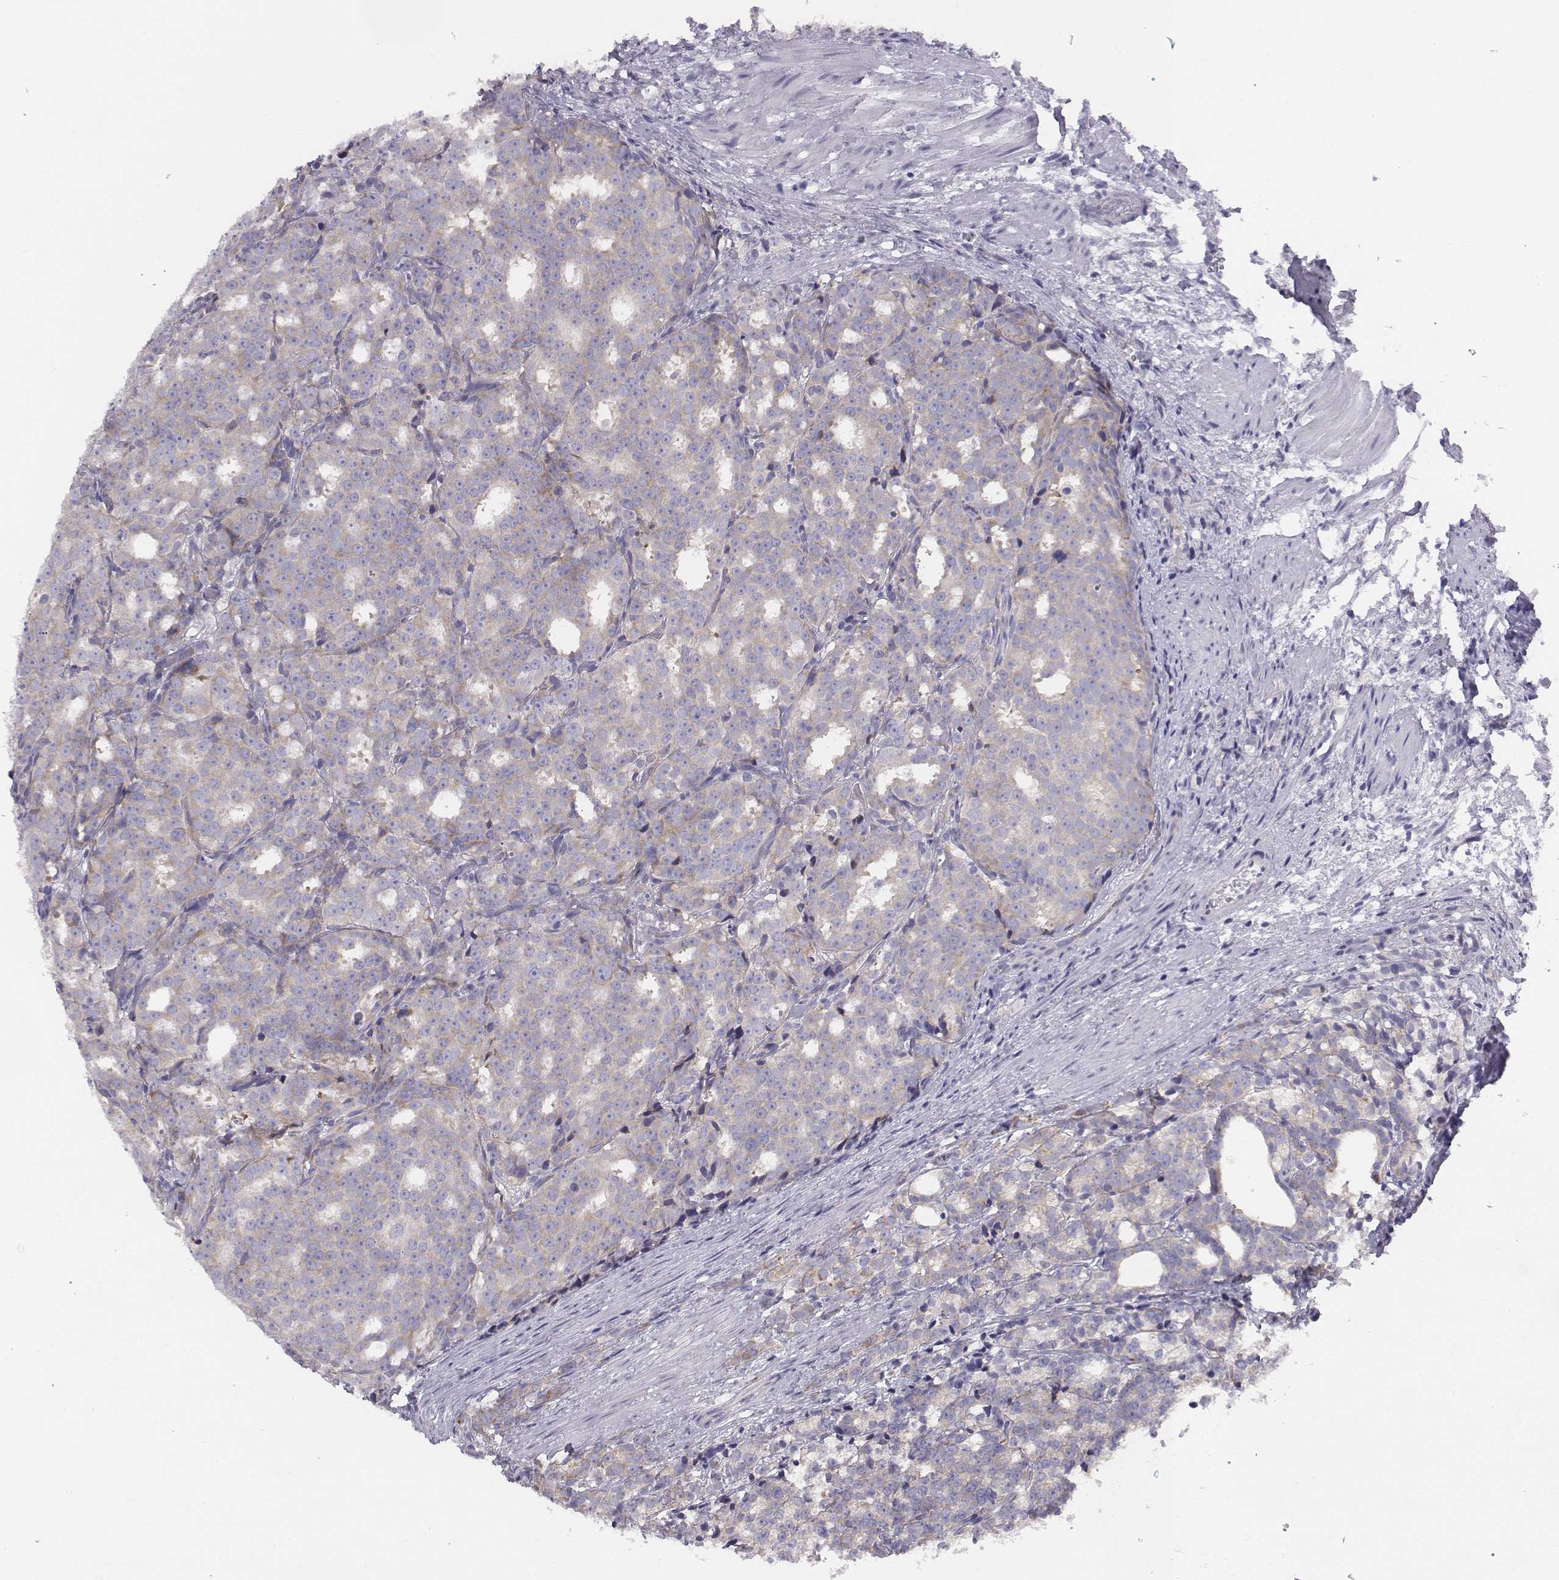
{"staining": {"intensity": "weak", "quantity": "<25%", "location": "cytoplasmic/membranous"}, "tissue": "prostate cancer", "cell_type": "Tumor cells", "image_type": "cancer", "snomed": [{"axis": "morphology", "description": "Adenocarcinoma, High grade"}, {"axis": "topography", "description": "Prostate"}], "caption": "Histopathology image shows no protein staining in tumor cells of prostate cancer tissue. The staining was performed using DAB to visualize the protein expression in brown, while the nuclei were stained in blue with hematoxylin (Magnification: 20x).", "gene": "CHST14", "patient": {"sex": "male", "age": 53}}